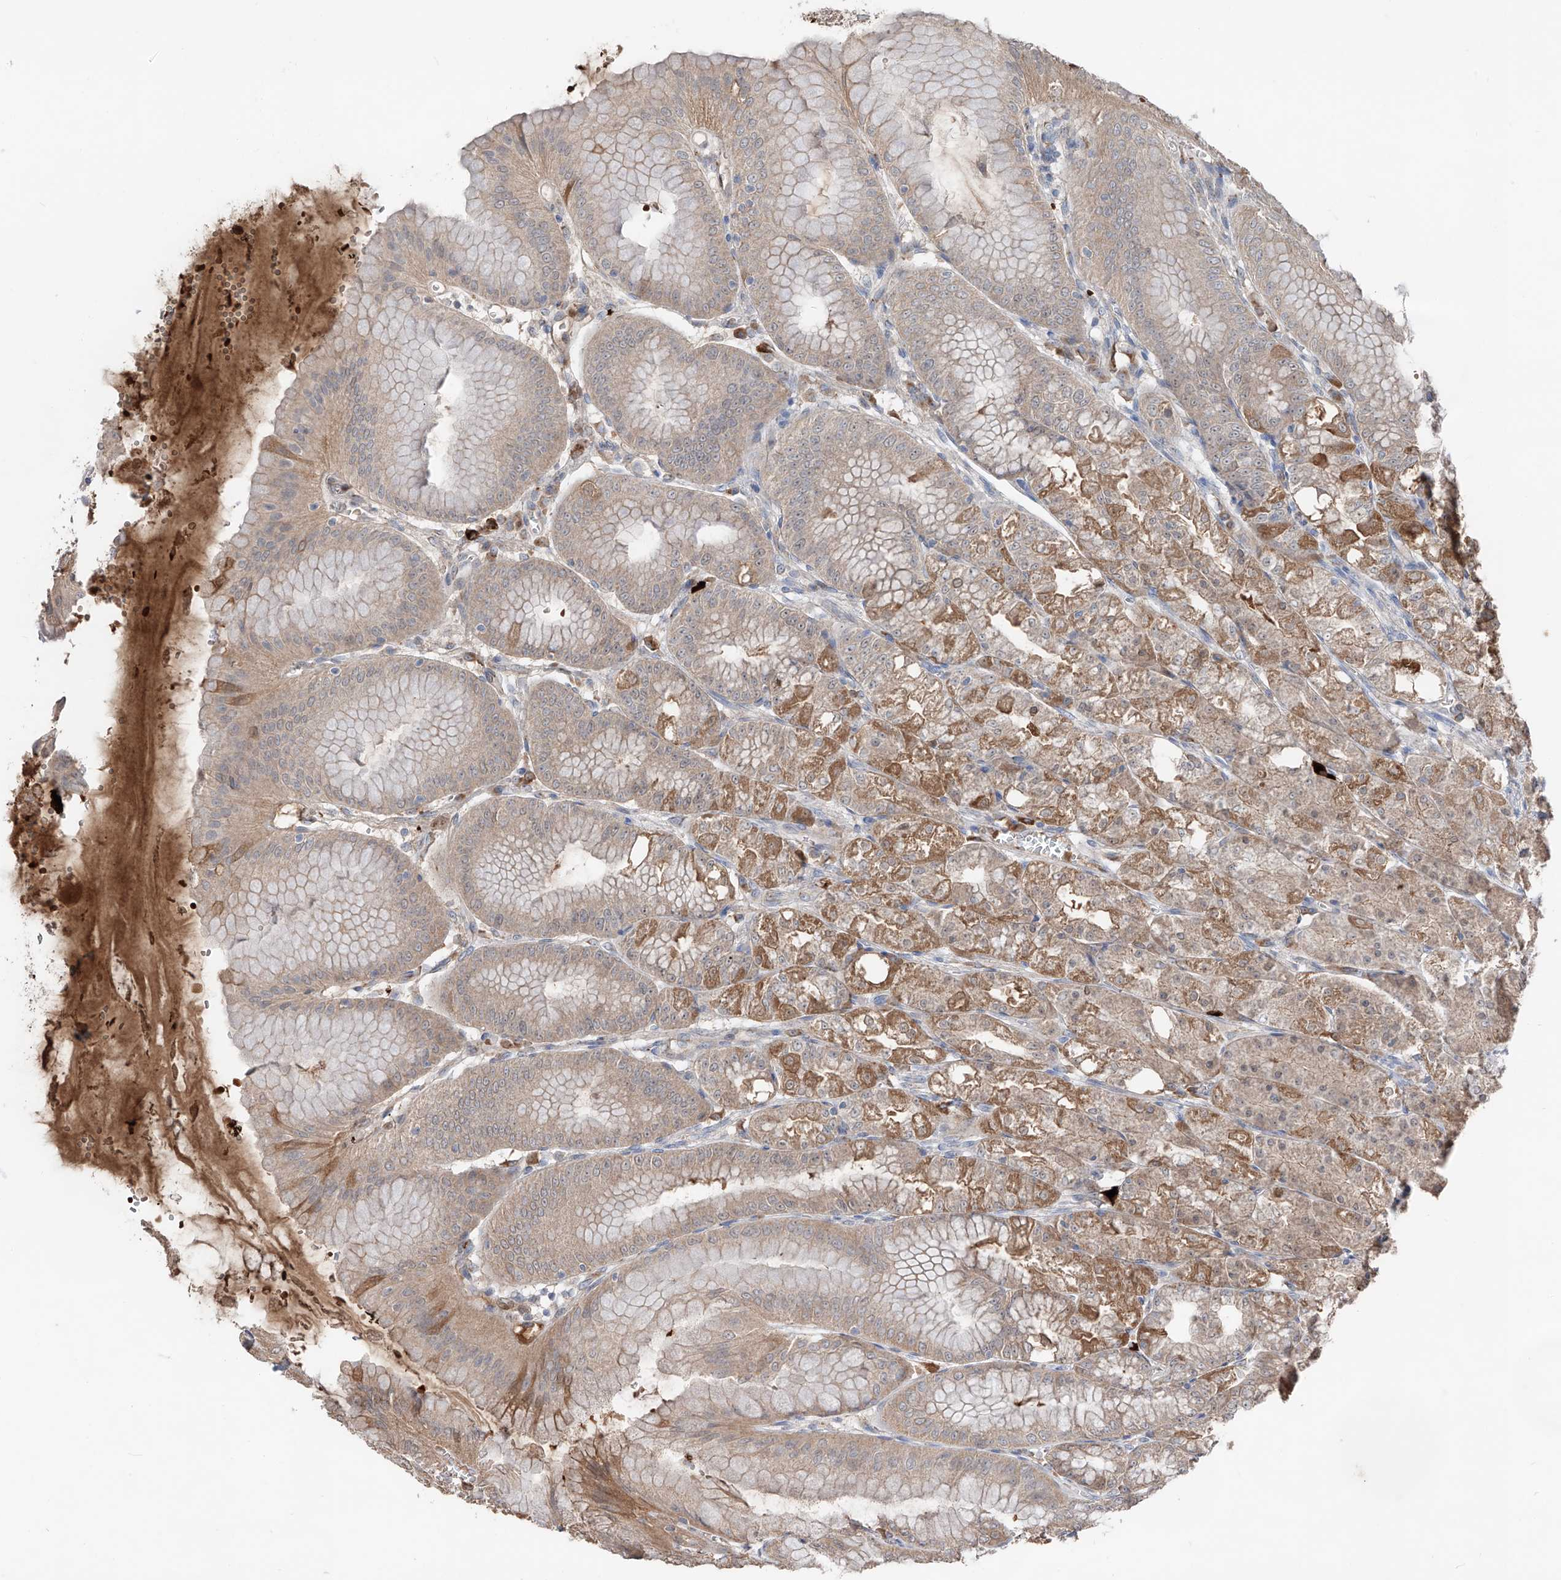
{"staining": {"intensity": "moderate", "quantity": "25%-75%", "location": "cytoplasmic/membranous"}, "tissue": "stomach", "cell_type": "Glandular cells", "image_type": "normal", "snomed": [{"axis": "morphology", "description": "Normal tissue, NOS"}, {"axis": "topography", "description": "Stomach, lower"}], "caption": "Protein analysis of benign stomach reveals moderate cytoplasmic/membranous expression in about 25%-75% of glandular cells. The staining was performed using DAB (3,3'-diaminobenzidine), with brown indicating positive protein expression. Nuclei are stained blue with hematoxylin.", "gene": "EDN1", "patient": {"sex": "male", "age": 71}}